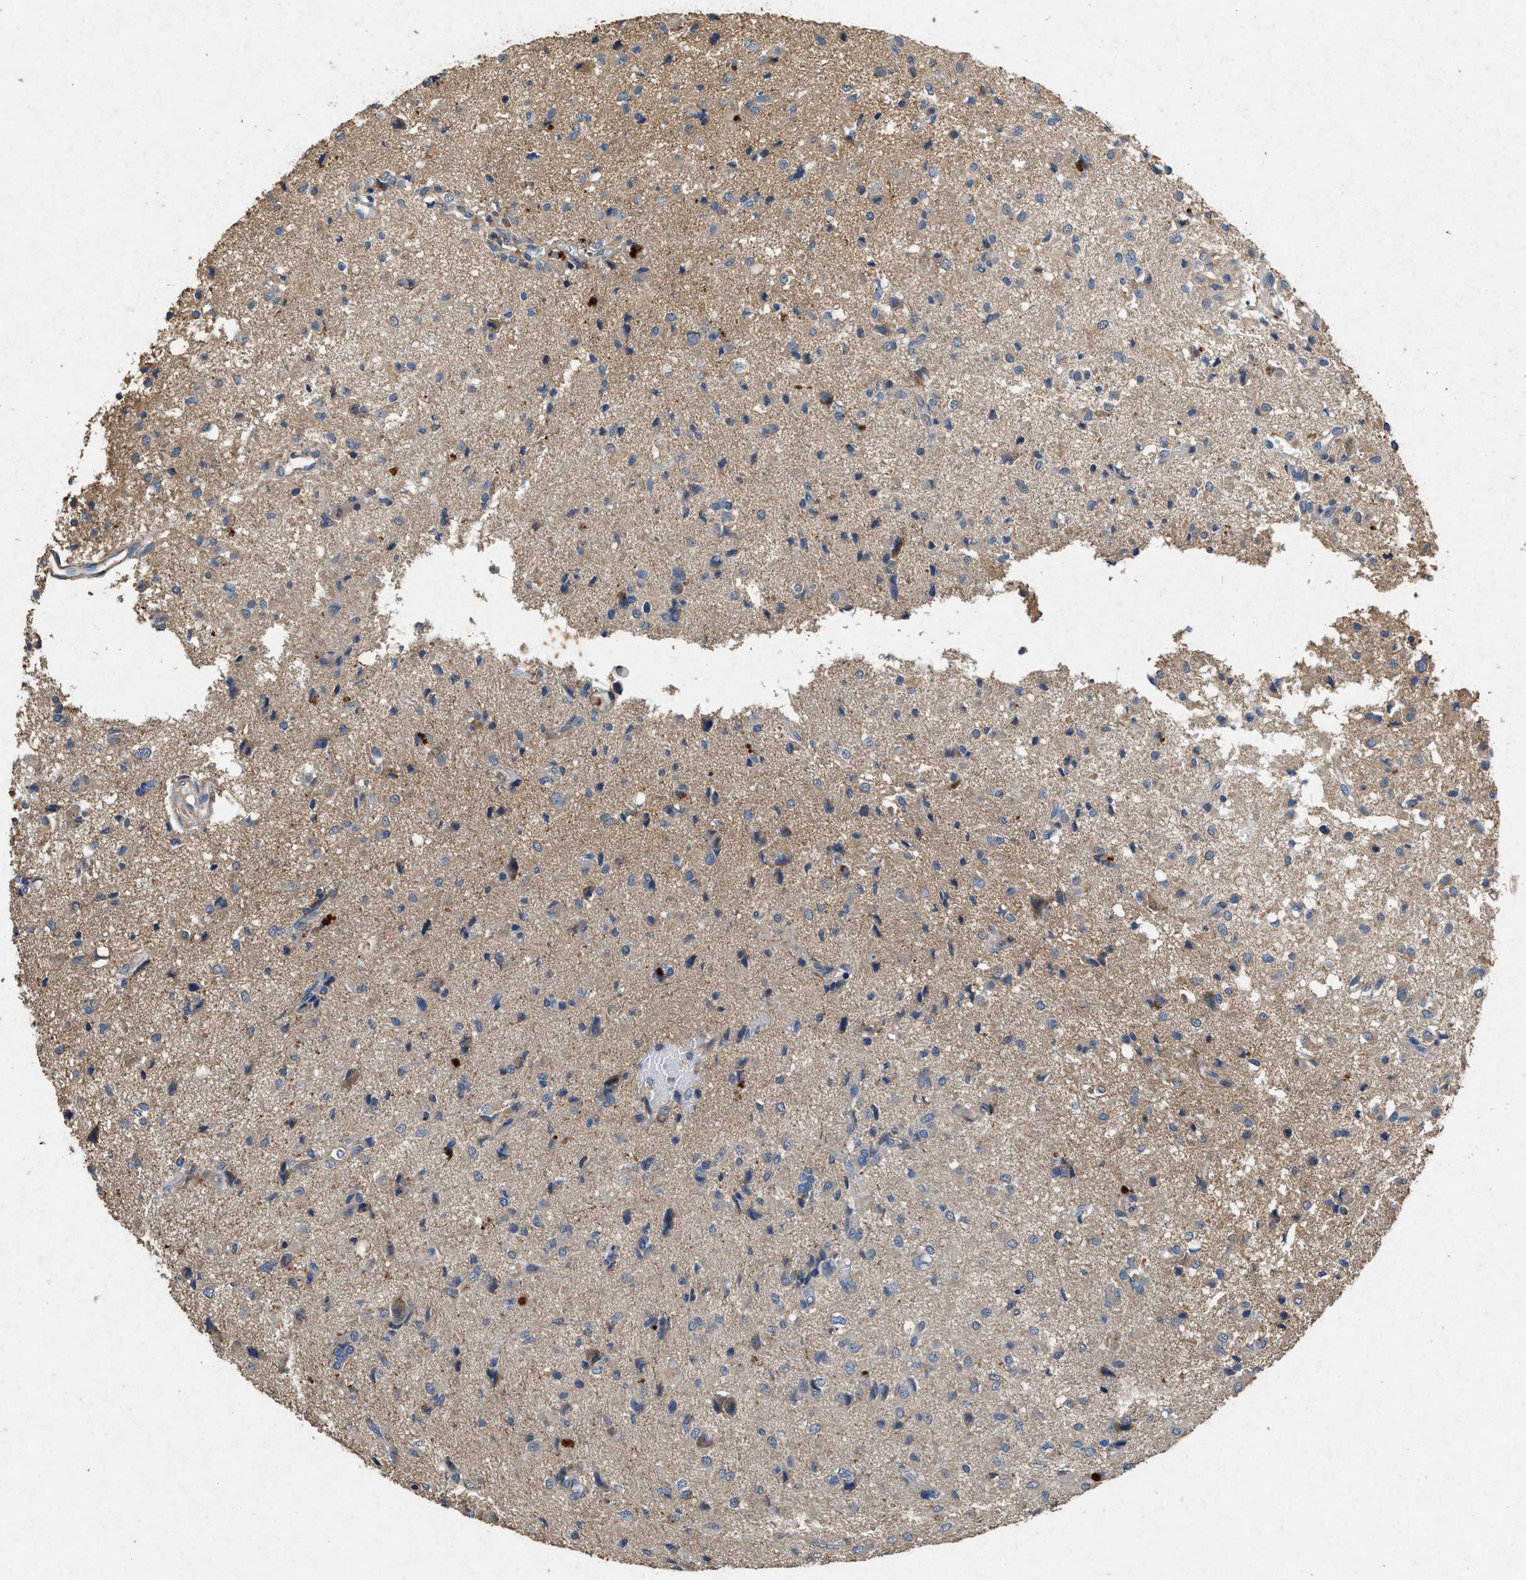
{"staining": {"intensity": "weak", "quantity": "25%-75%", "location": "cytoplasmic/membranous"}, "tissue": "glioma", "cell_type": "Tumor cells", "image_type": "cancer", "snomed": [{"axis": "morphology", "description": "Glioma, malignant, High grade"}, {"axis": "topography", "description": "Brain"}], "caption": "An image showing weak cytoplasmic/membranous staining in about 25%-75% of tumor cells in glioma, as visualized by brown immunohistochemical staining.", "gene": "CDK15", "patient": {"sex": "female", "age": 59}}